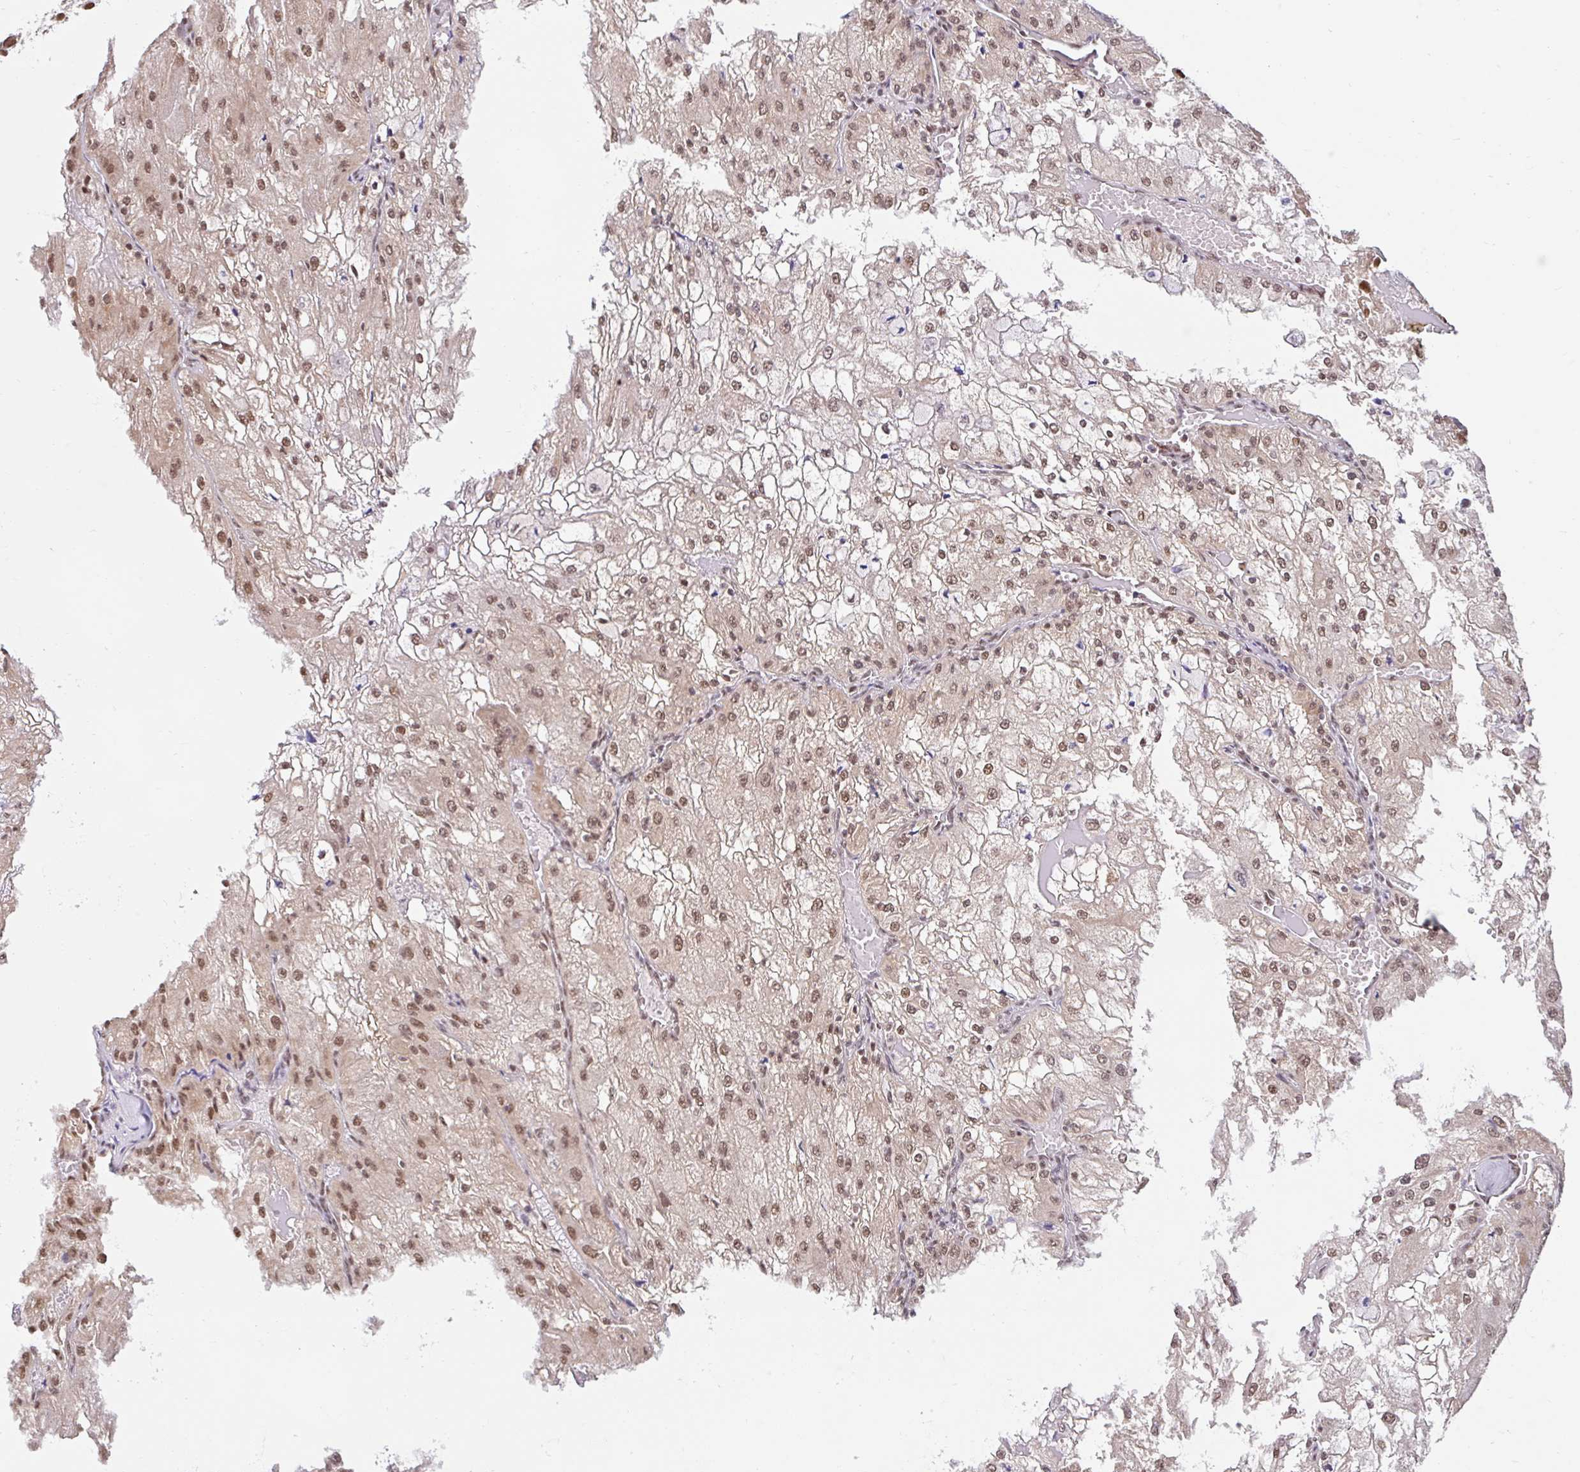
{"staining": {"intensity": "moderate", "quantity": ">75%", "location": "nuclear"}, "tissue": "renal cancer", "cell_type": "Tumor cells", "image_type": "cancer", "snomed": [{"axis": "morphology", "description": "Adenocarcinoma, NOS"}, {"axis": "topography", "description": "Kidney"}], "caption": "Protein expression analysis of adenocarcinoma (renal) displays moderate nuclear positivity in about >75% of tumor cells. The protein is stained brown, and the nuclei are stained in blue (DAB IHC with brightfield microscopy, high magnification).", "gene": "ABCA9", "patient": {"sex": "female", "age": 74}}